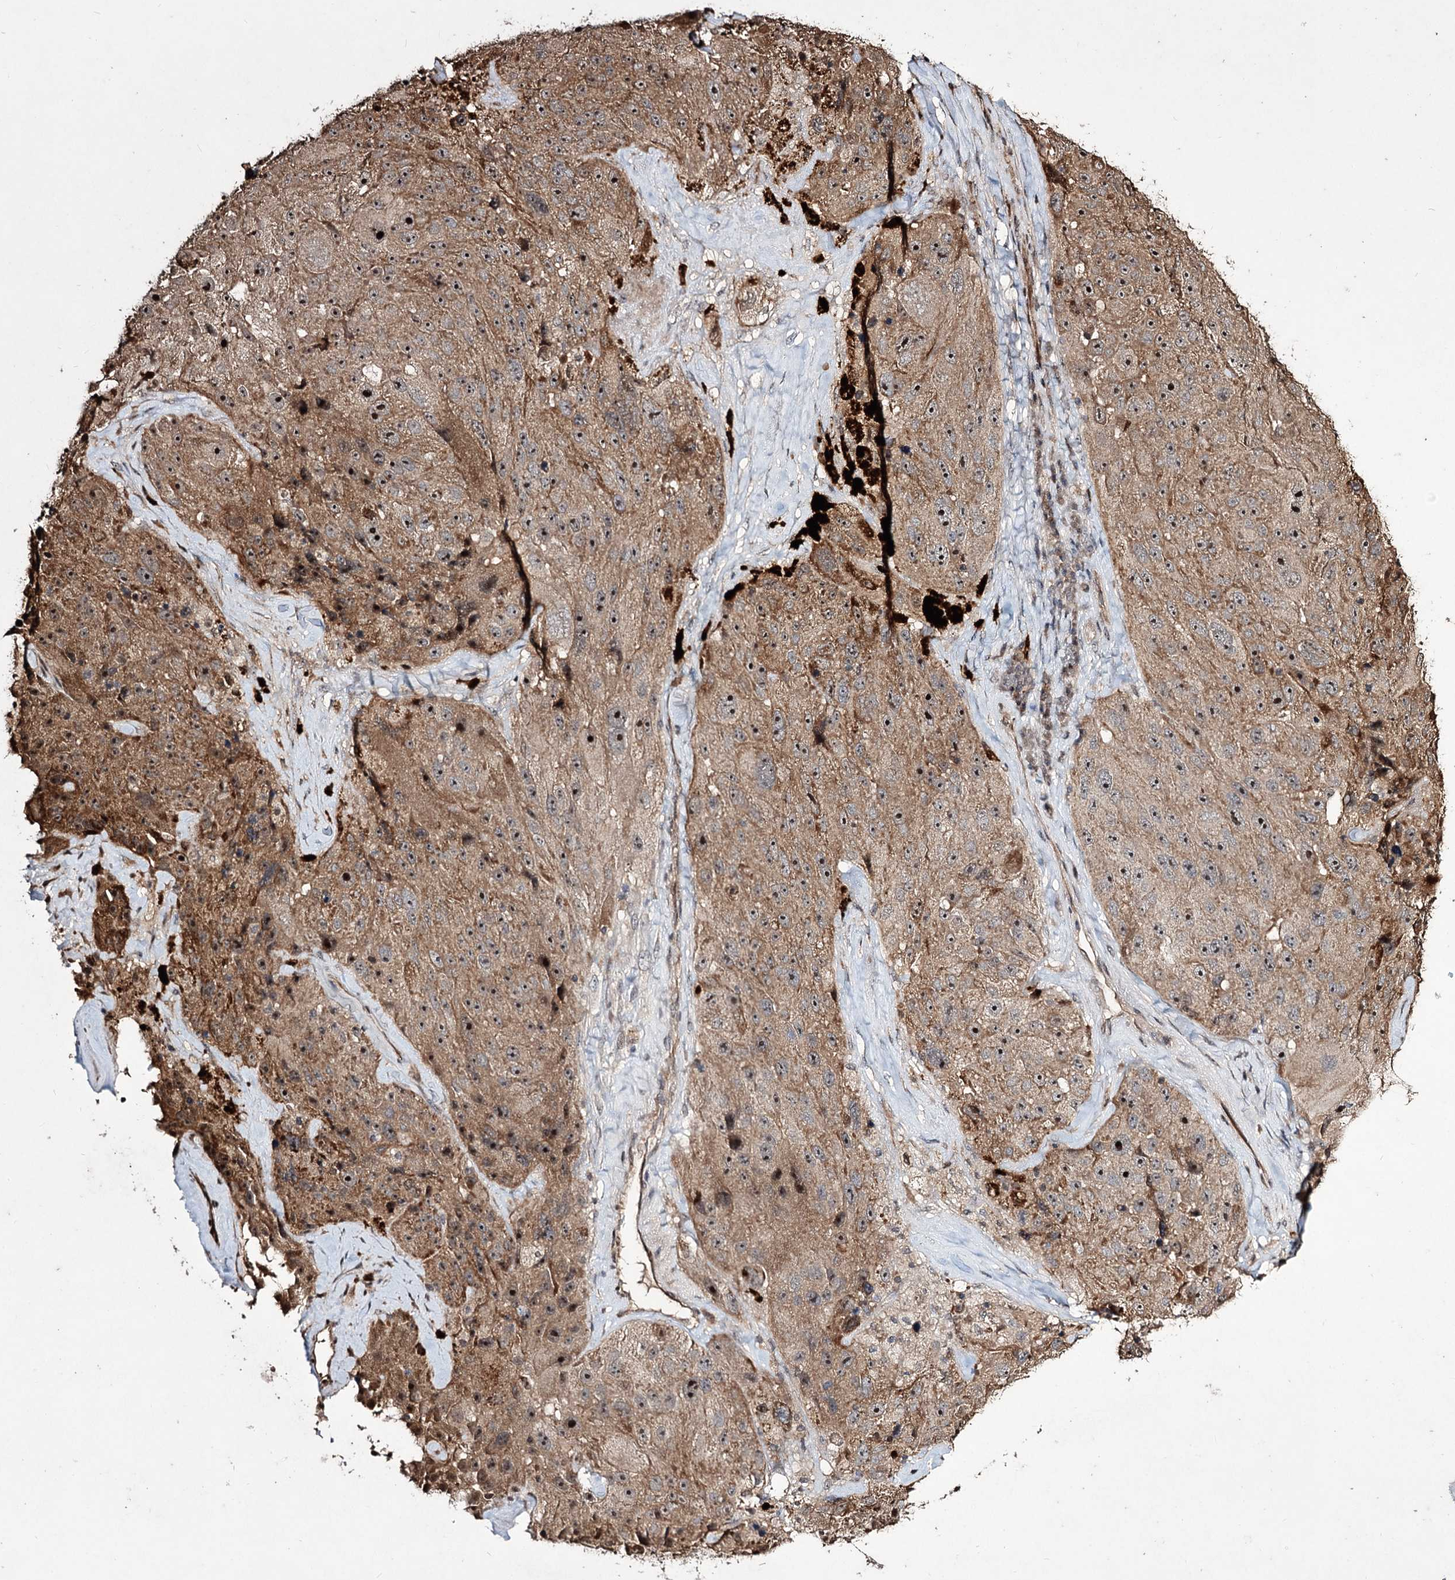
{"staining": {"intensity": "moderate", "quantity": ">75%", "location": "cytoplasmic/membranous,nuclear"}, "tissue": "melanoma", "cell_type": "Tumor cells", "image_type": "cancer", "snomed": [{"axis": "morphology", "description": "Malignant melanoma, Metastatic site"}, {"axis": "topography", "description": "Lymph node"}], "caption": "Protein expression analysis of human malignant melanoma (metastatic site) reveals moderate cytoplasmic/membranous and nuclear staining in approximately >75% of tumor cells.", "gene": "CPNE8", "patient": {"sex": "male", "age": 62}}